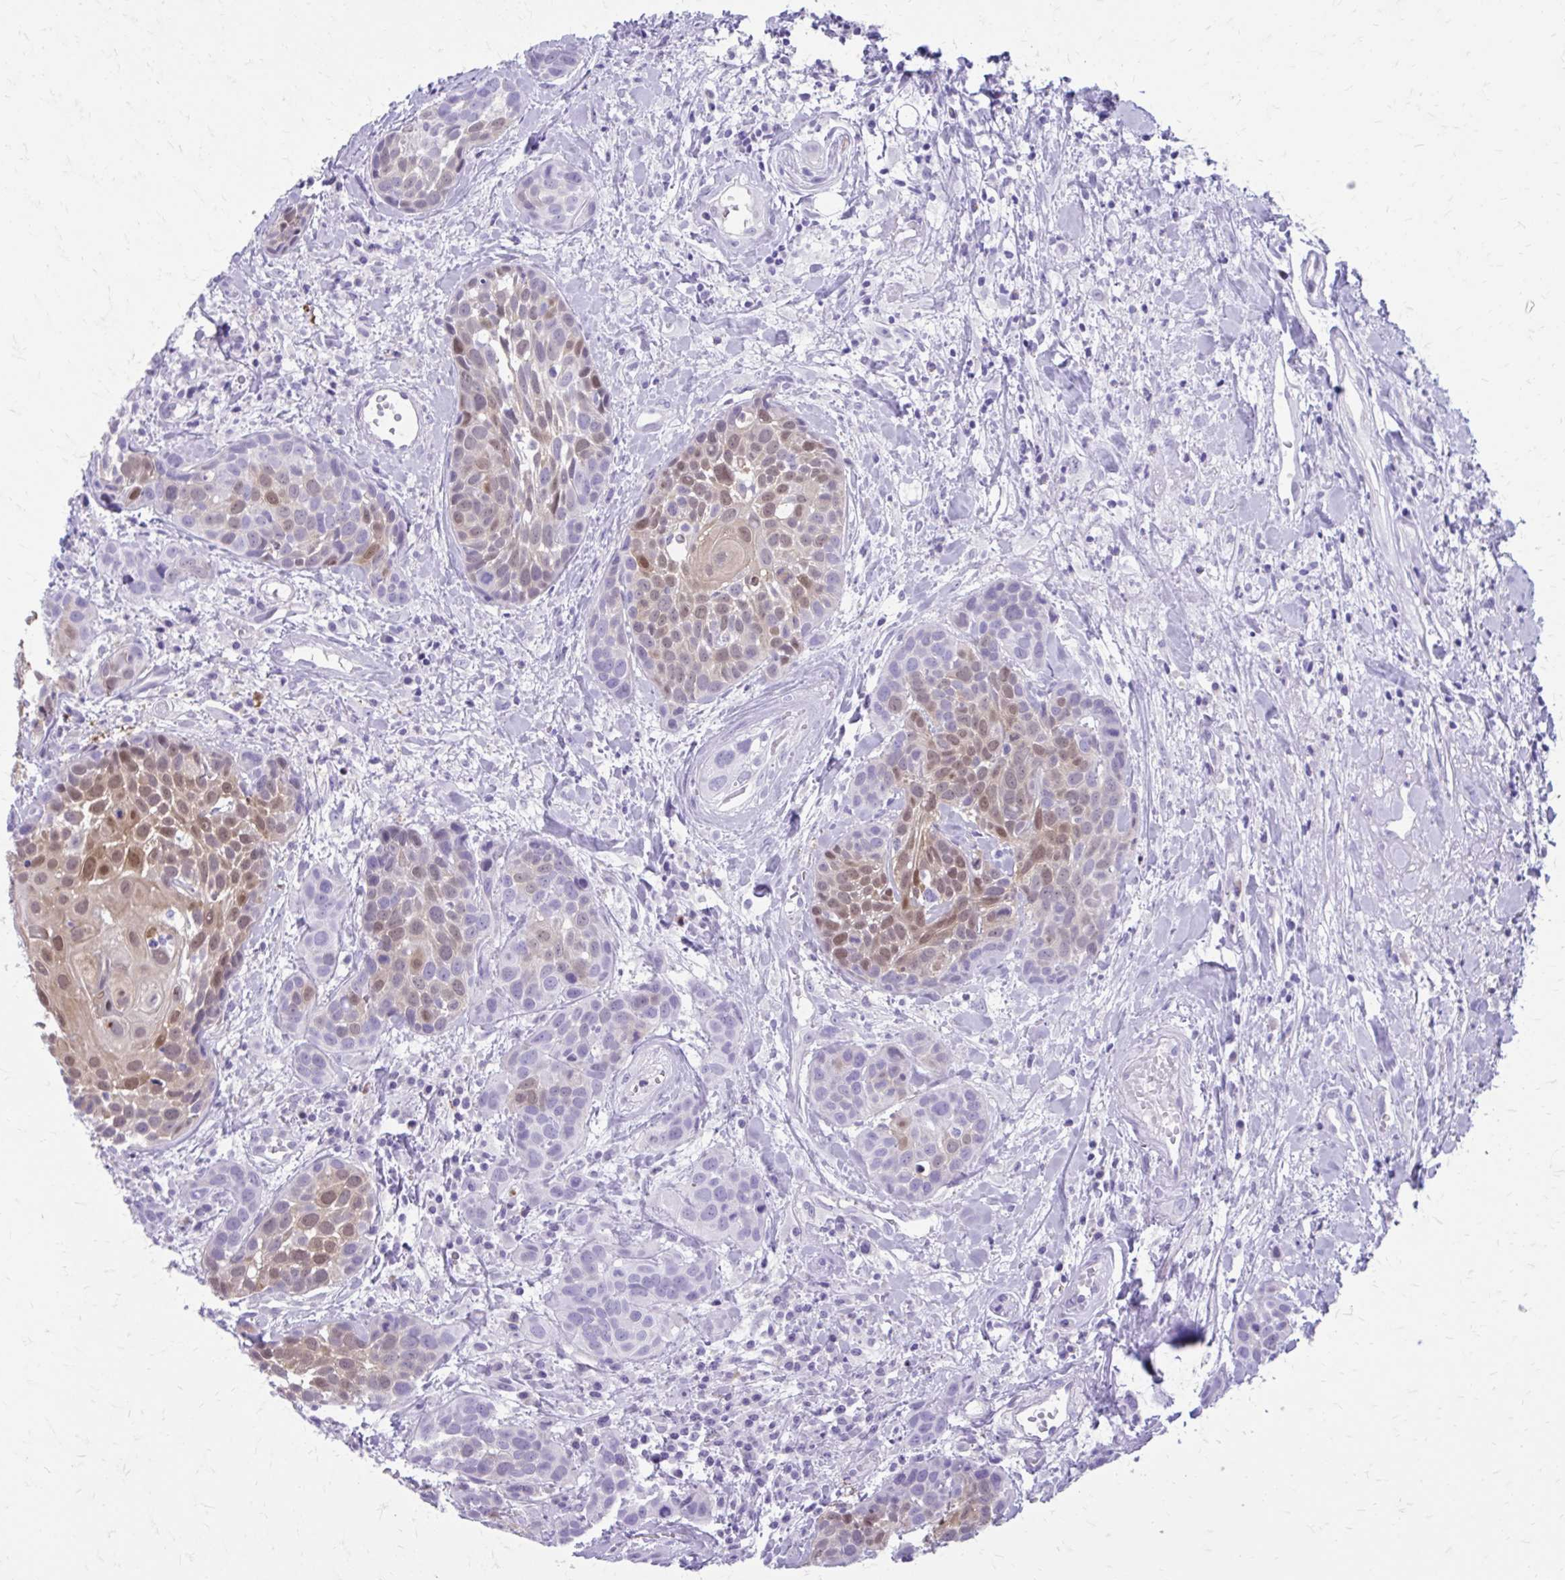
{"staining": {"intensity": "moderate", "quantity": "25%-75%", "location": "cytoplasmic/membranous,nuclear"}, "tissue": "head and neck cancer", "cell_type": "Tumor cells", "image_type": "cancer", "snomed": [{"axis": "morphology", "description": "Squamous cell carcinoma, NOS"}, {"axis": "topography", "description": "Head-Neck"}], "caption": "The photomicrograph demonstrates a brown stain indicating the presence of a protein in the cytoplasmic/membranous and nuclear of tumor cells in head and neck cancer.", "gene": "LCN15", "patient": {"sex": "female", "age": 50}}